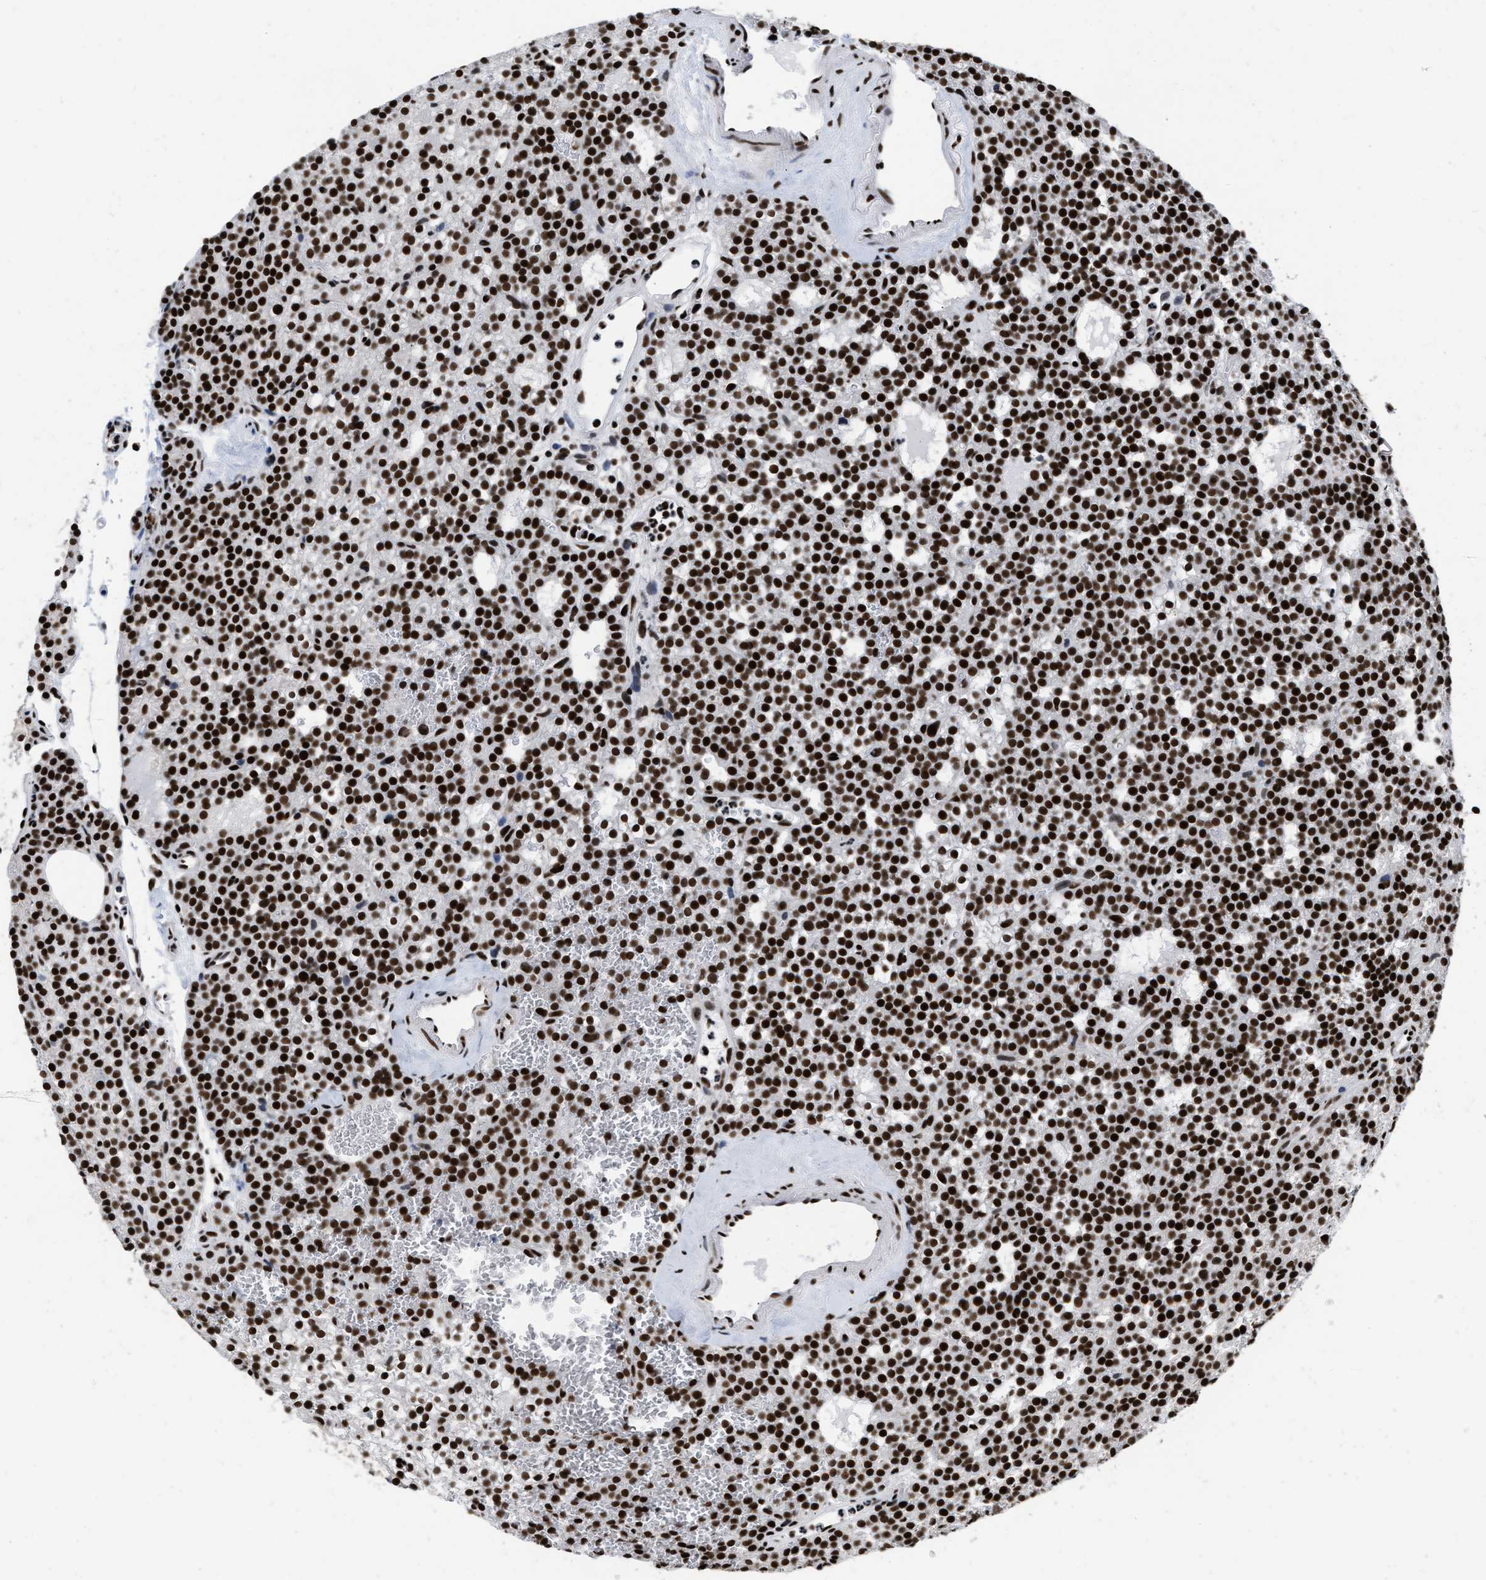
{"staining": {"intensity": "strong", "quantity": ">75%", "location": "nuclear"}, "tissue": "parathyroid gland", "cell_type": "Glandular cells", "image_type": "normal", "snomed": [{"axis": "morphology", "description": "Normal tissue, NOS"}, {"axis": "morphology", "description": "Adenoma, NOS"}, {"axis": "topography", "description": "Parathyroid gland"}], "caption": "IHC (DAB (3,3'-diaminobenzidine)) staining of normal parathyroid gland displays strong nuclear protein staining in approximately >75% of glandular cells.", "gene": "CREB1", "patient": {"sex": "female", "age": 74}}